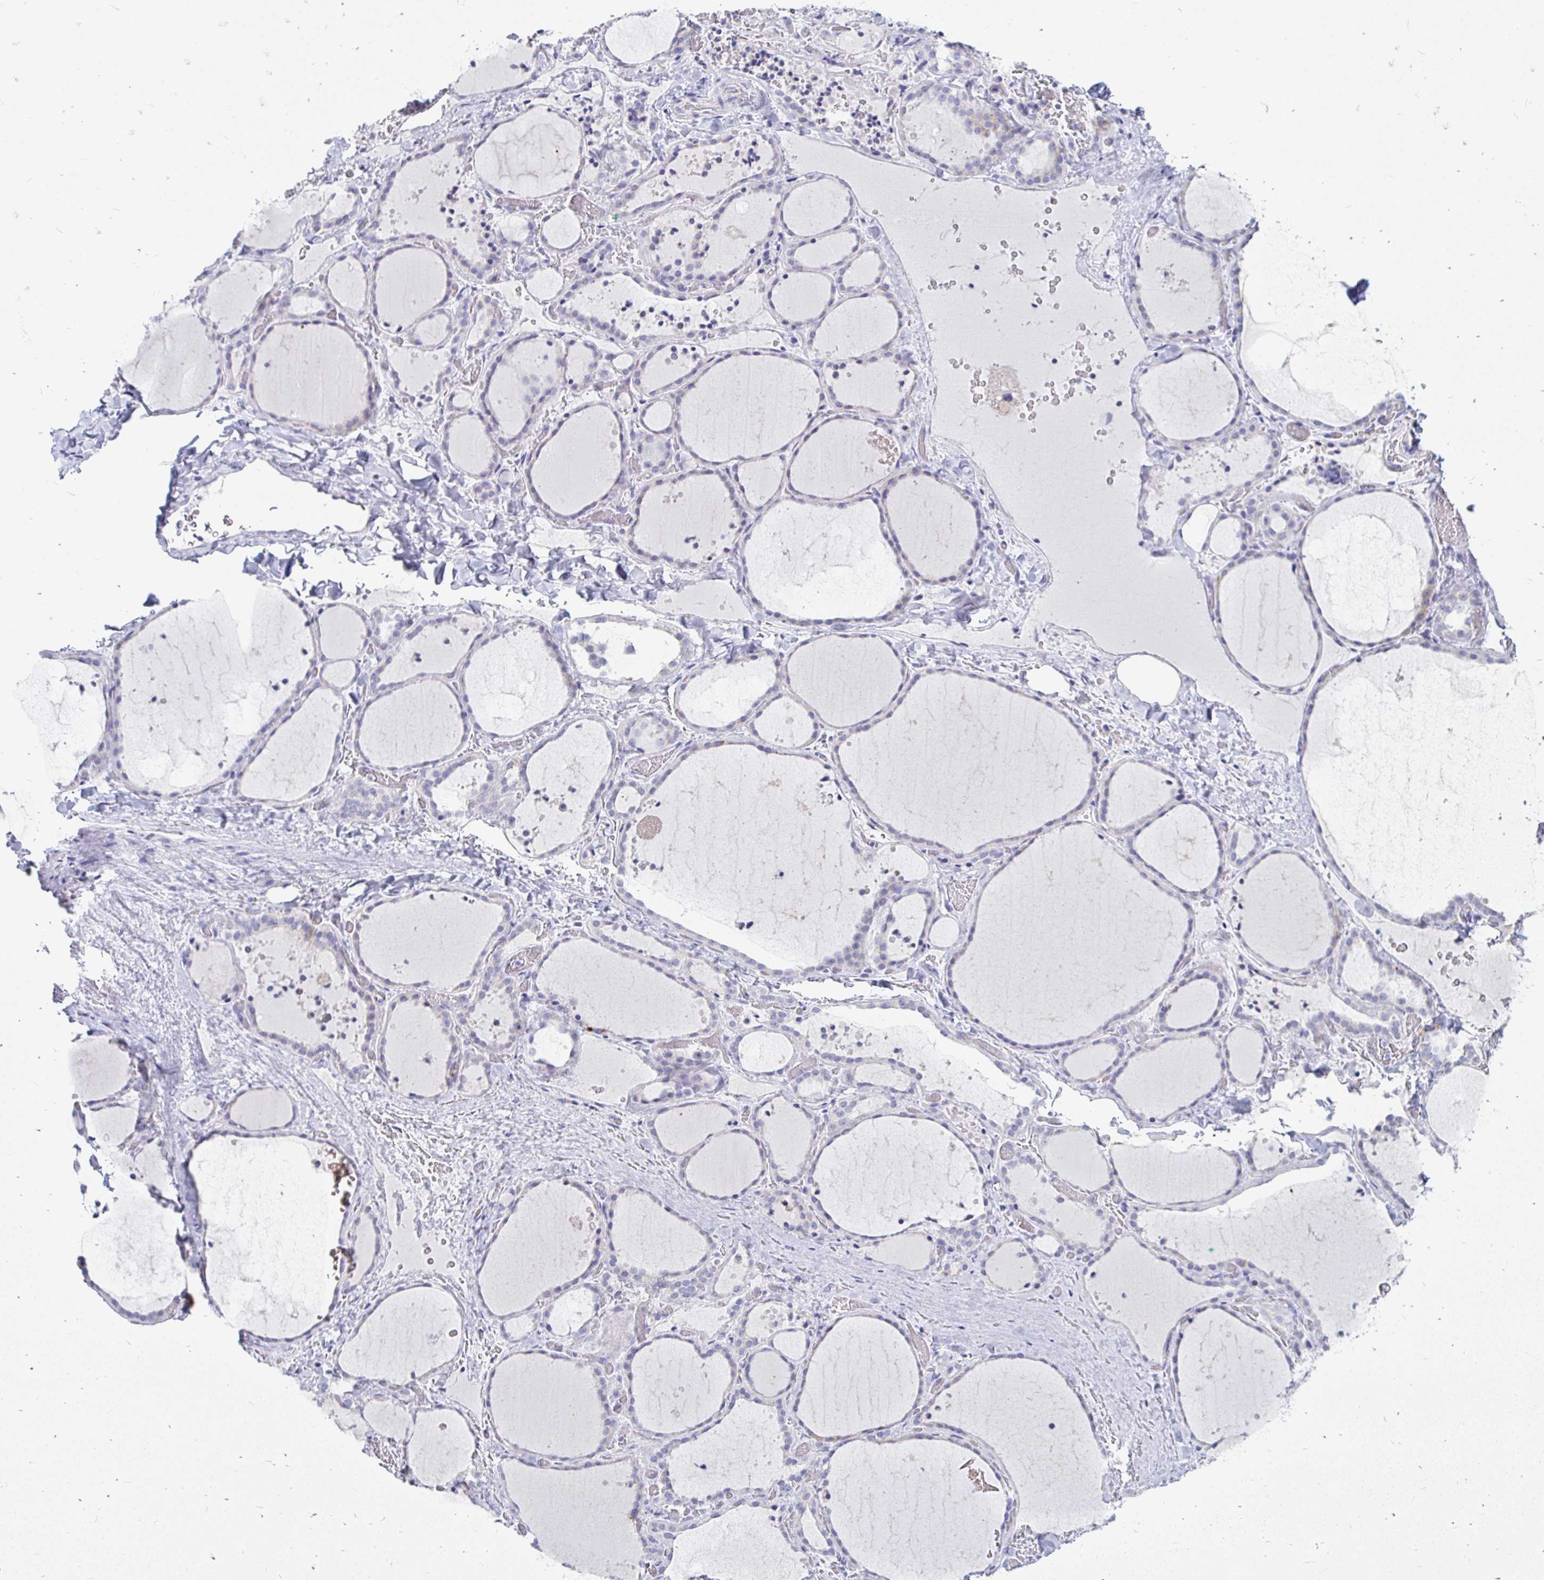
{"staining": {"intensity": "negative", "quantity": "none", "location": "none"}, "tissue": "thyroid gland", "cell_type": "Glandular cells", "image_type": "normal", "snomed": [{"axis": "morphology", "description": "Normal tissue, NOS"}, {"axis": "topography", "description": "Thyroid gland"}], "caption": "DAB (3,3'-diaminobenzidine) immunohistochemical staining of unremarkable thyroid gland reveals no significant positivity in glandular cells. (DAB IHC with hematoxylin counter stain).", "gene": "PEG10", "patient": {"sex": "female", "age": 36}}